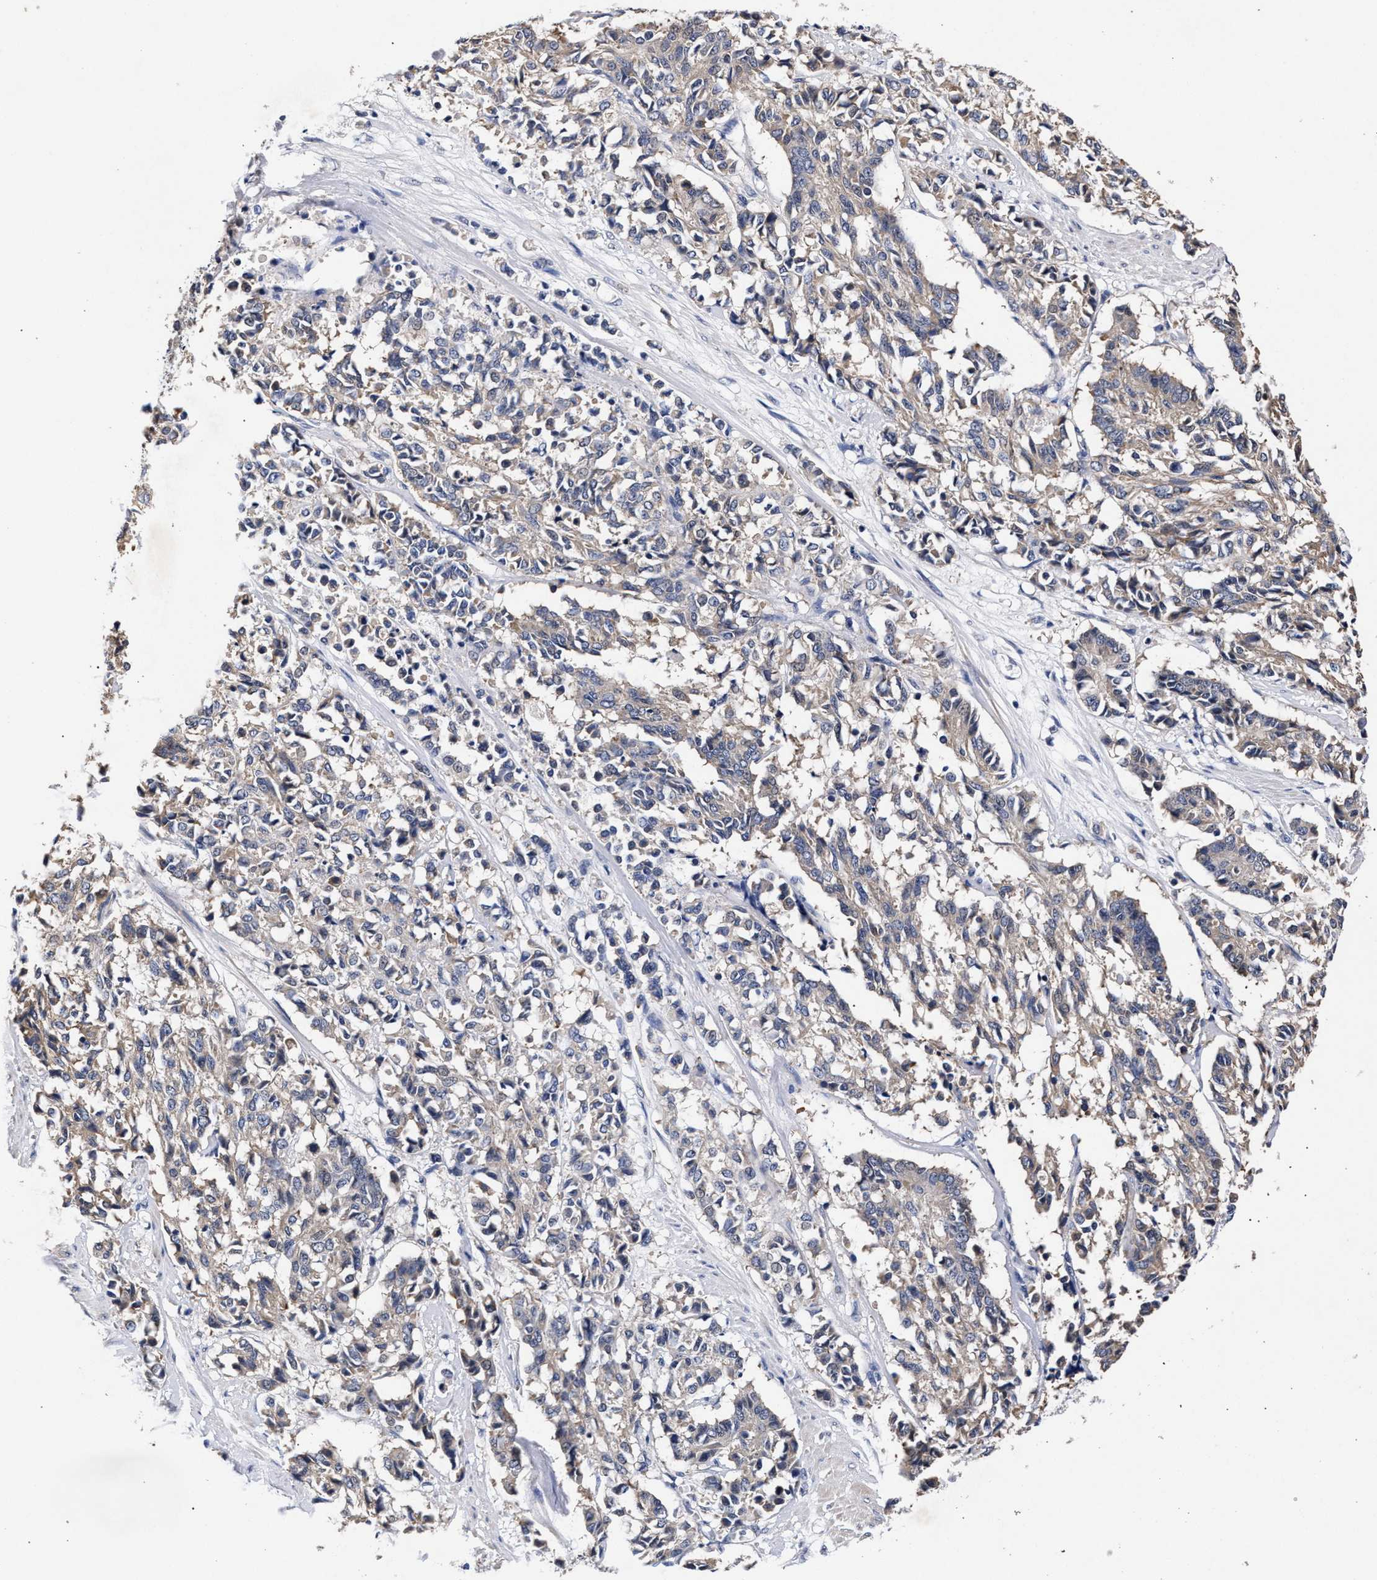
{"staining": {"intensity": "weak", "quantity": "25%-75%", "location": "cytoplasmic/membranous"}, "tissue": "cervical cancer", "cell_type": "Tumor cells", "image_type": "cancer", "snomed": [{"axis": "morphology", "description": "Squamous cell carcinoma, NOS"}, {"axis": "topography", "description": "Cervix"}], "caption": "Brown immunohistochemical staining in cervical squamous cell carcinoma shows weak cytoplasmic/membranous expression in approximately 25%-75% of tumor cells. The staining was performed using DAB to visualize the protein expression in brown, while the nuclei were stained in blue with hematoxylin (Magnification: 20x).", "gene": "CFAP95", "patient": {"sex": "female", "age": 35}}